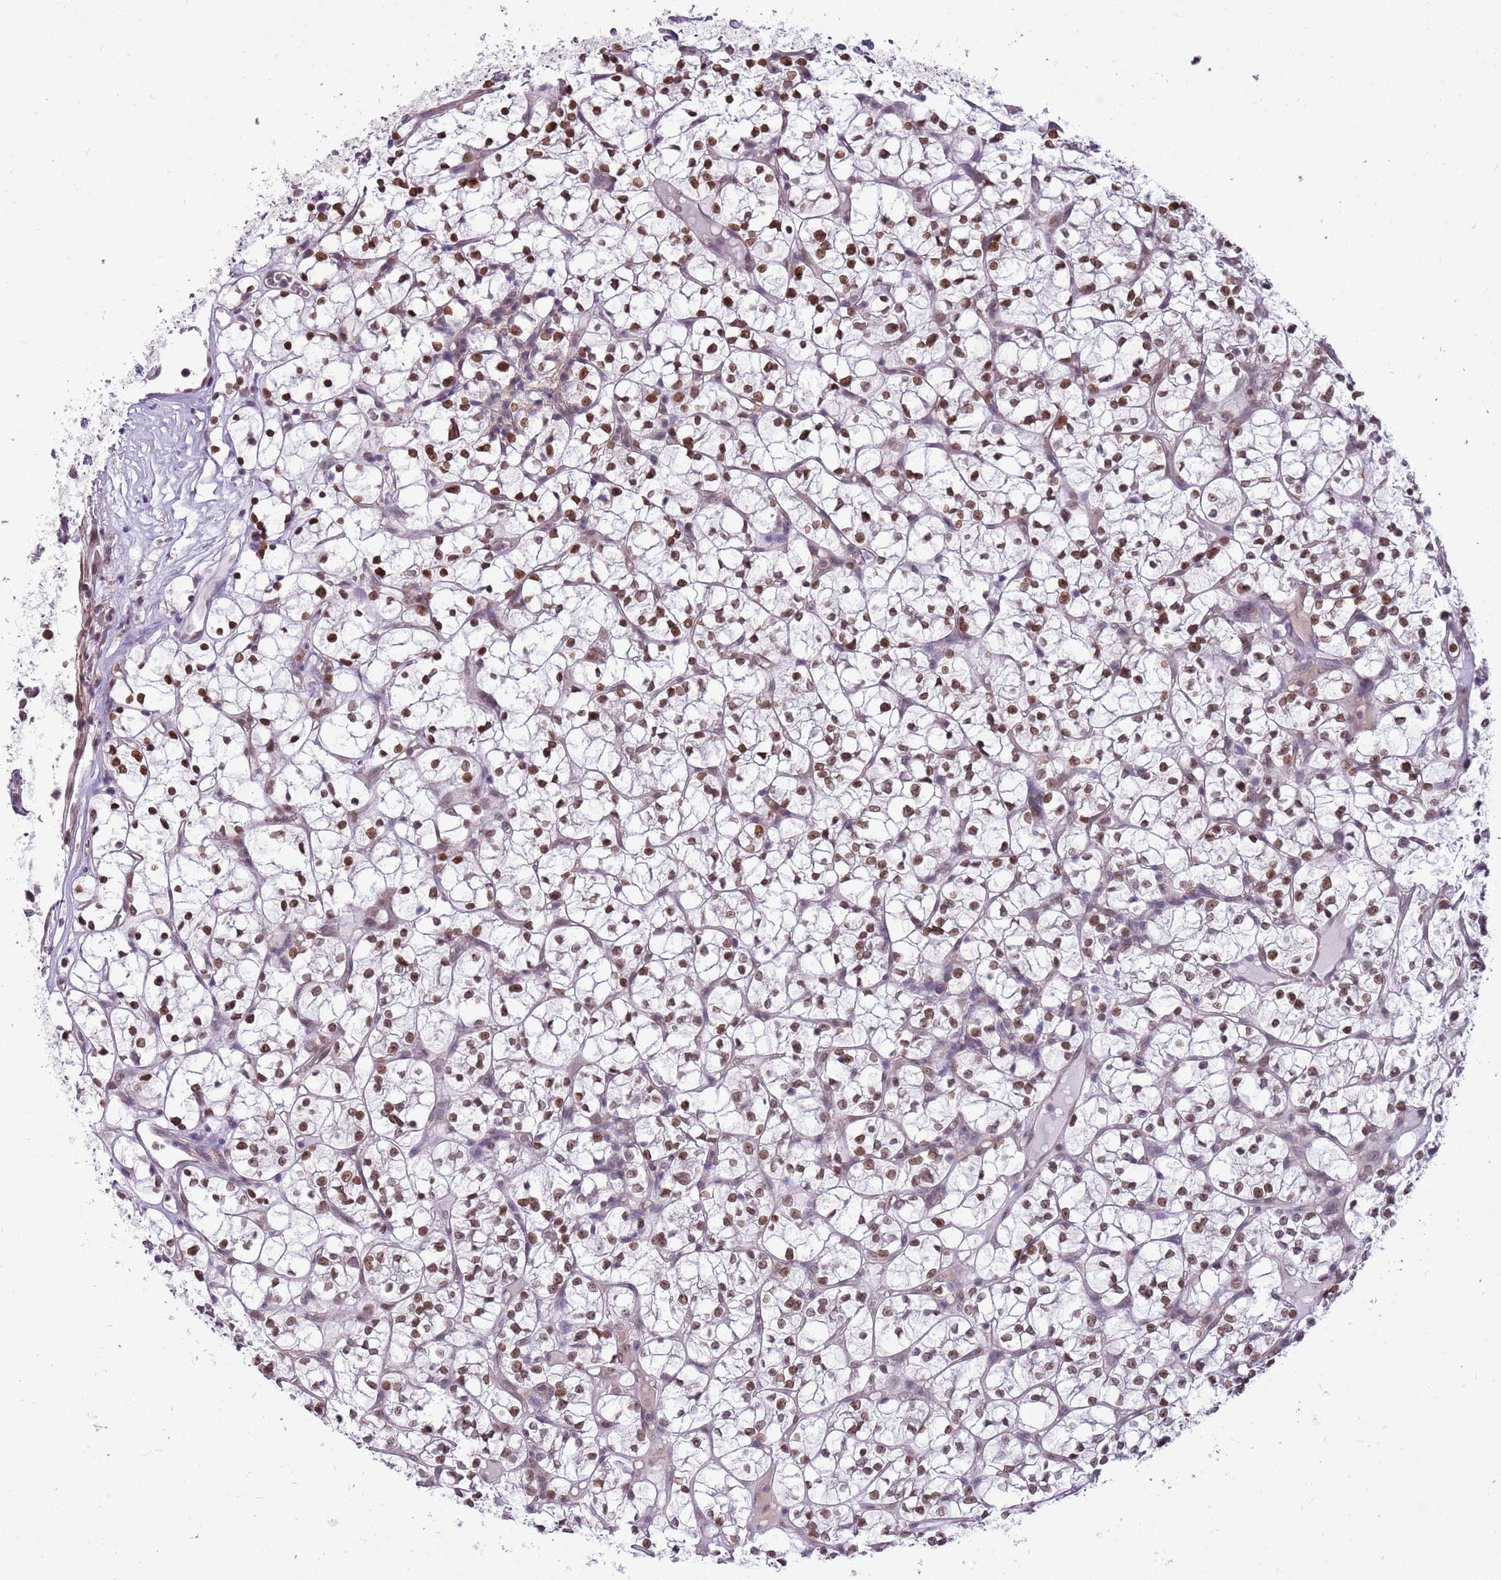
{"staining": {"intensity": "moderate", "quantity": ">75%", "location": "nuclear"}, "tissue": "renal cancer", "cell_type": "Tumor cells", "image_type": "cancer", "snomed": [{"axis": "morphology", "description": "Adenocarcinoma, NOS"}, {"axis": "topography", "description": "Kidney"}], "caption": "Moderate nuclear staining is seen in approximately >75% of tumor cells in adenocarcinoma (renal).", "gene": "DHX32", "patient": {"sex": "female", "age": 64}}